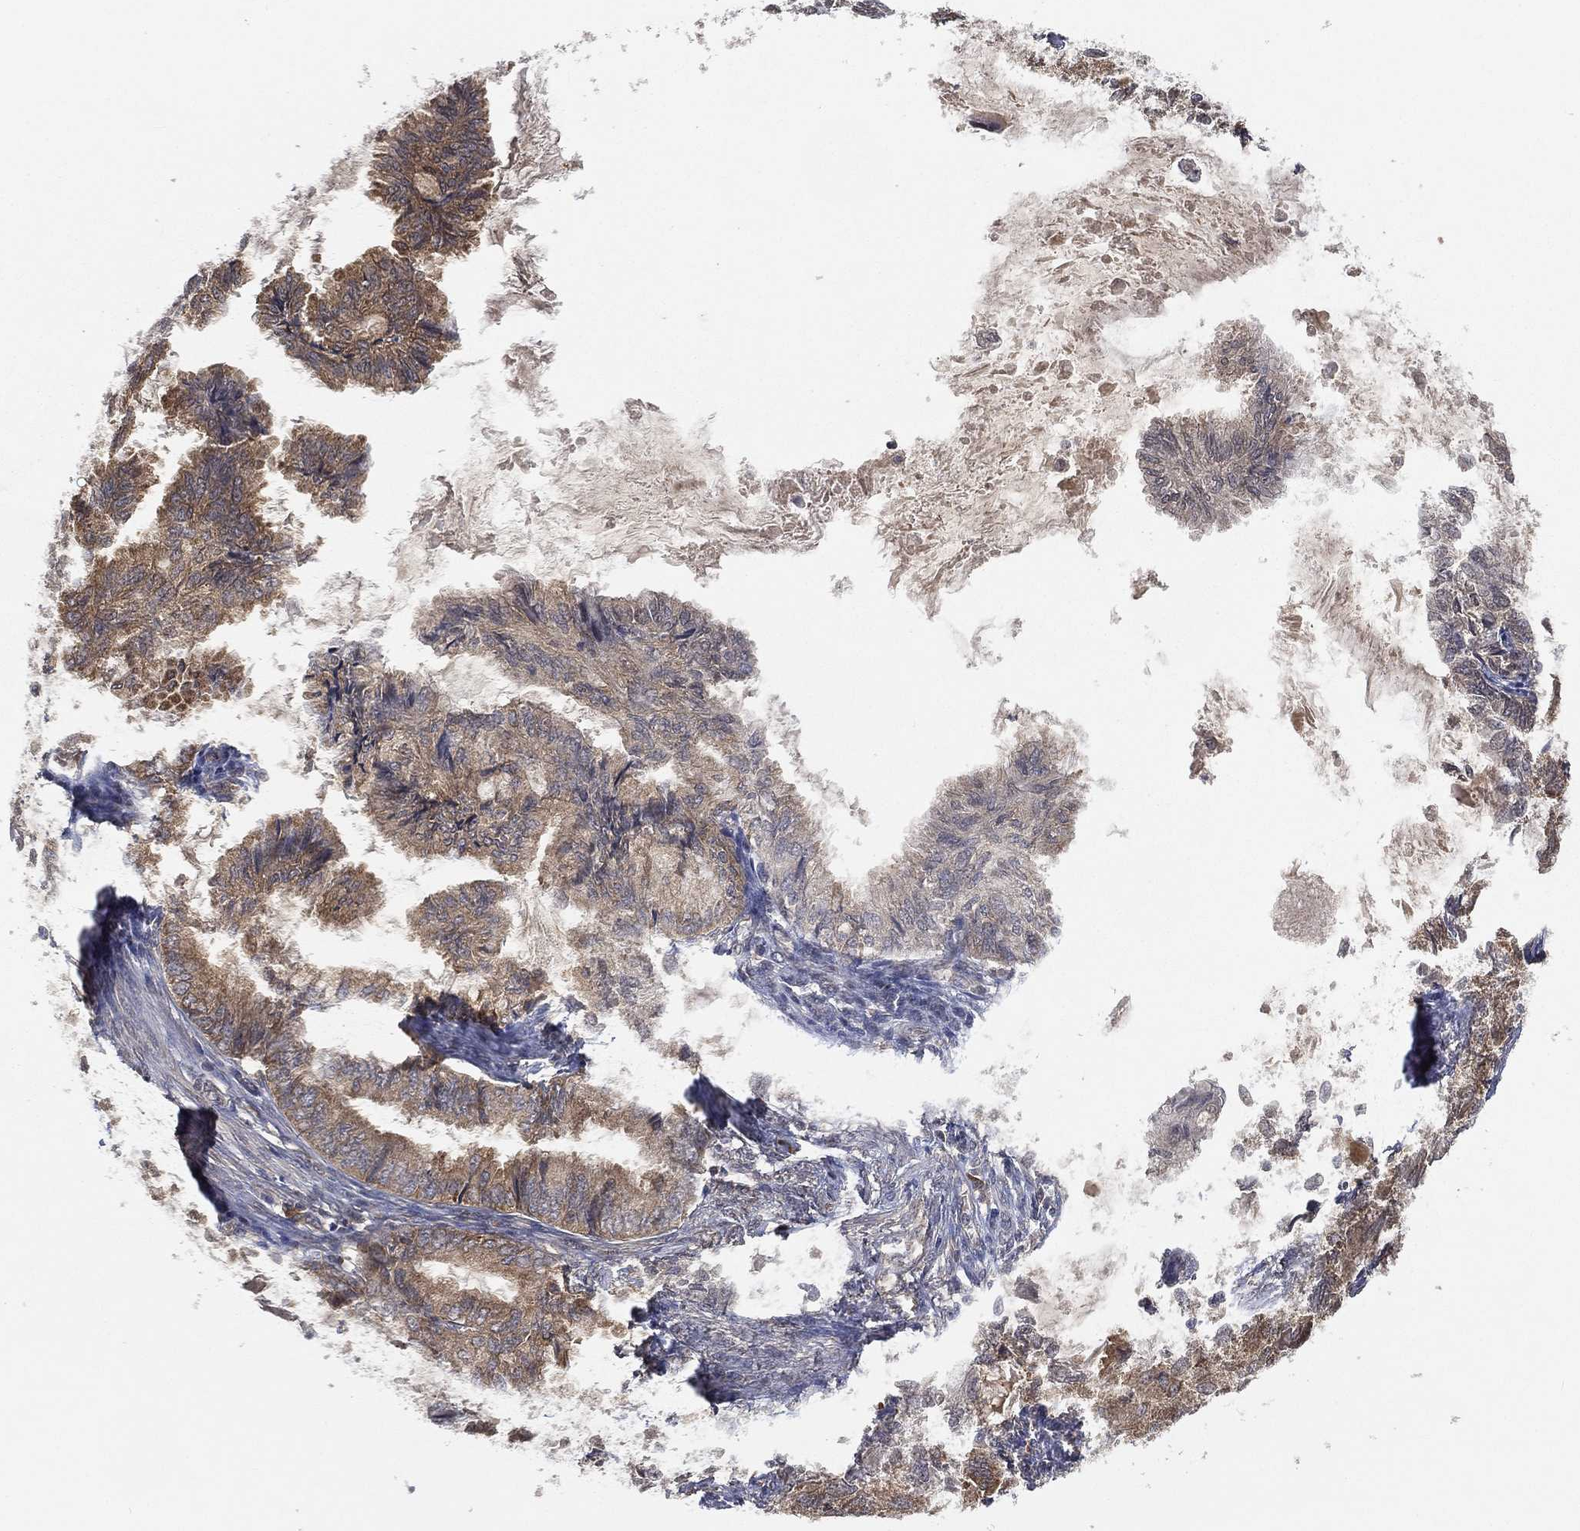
{"staining": {"intensity": "moderate", "quantity": "<25%", "location": "cytoplasmic/membranous"}, "tissue": "endometrial cancer", "cell_type": "Tumor cells", "image_type": "cancer", "snomed": [{"axis": "morphology", "description": "Adenocarcinoma, NOS"}, {"axis": "topography", "description": "Endometrium"}], "caption": "IHC of adenocarcinoma (endometrial) displays low levels of moderate cytoplasmic/membranous expression in approximately <25% of tumor cells.", "gene": "UBA5", "patient": {"sex": "female", "age": 86}}